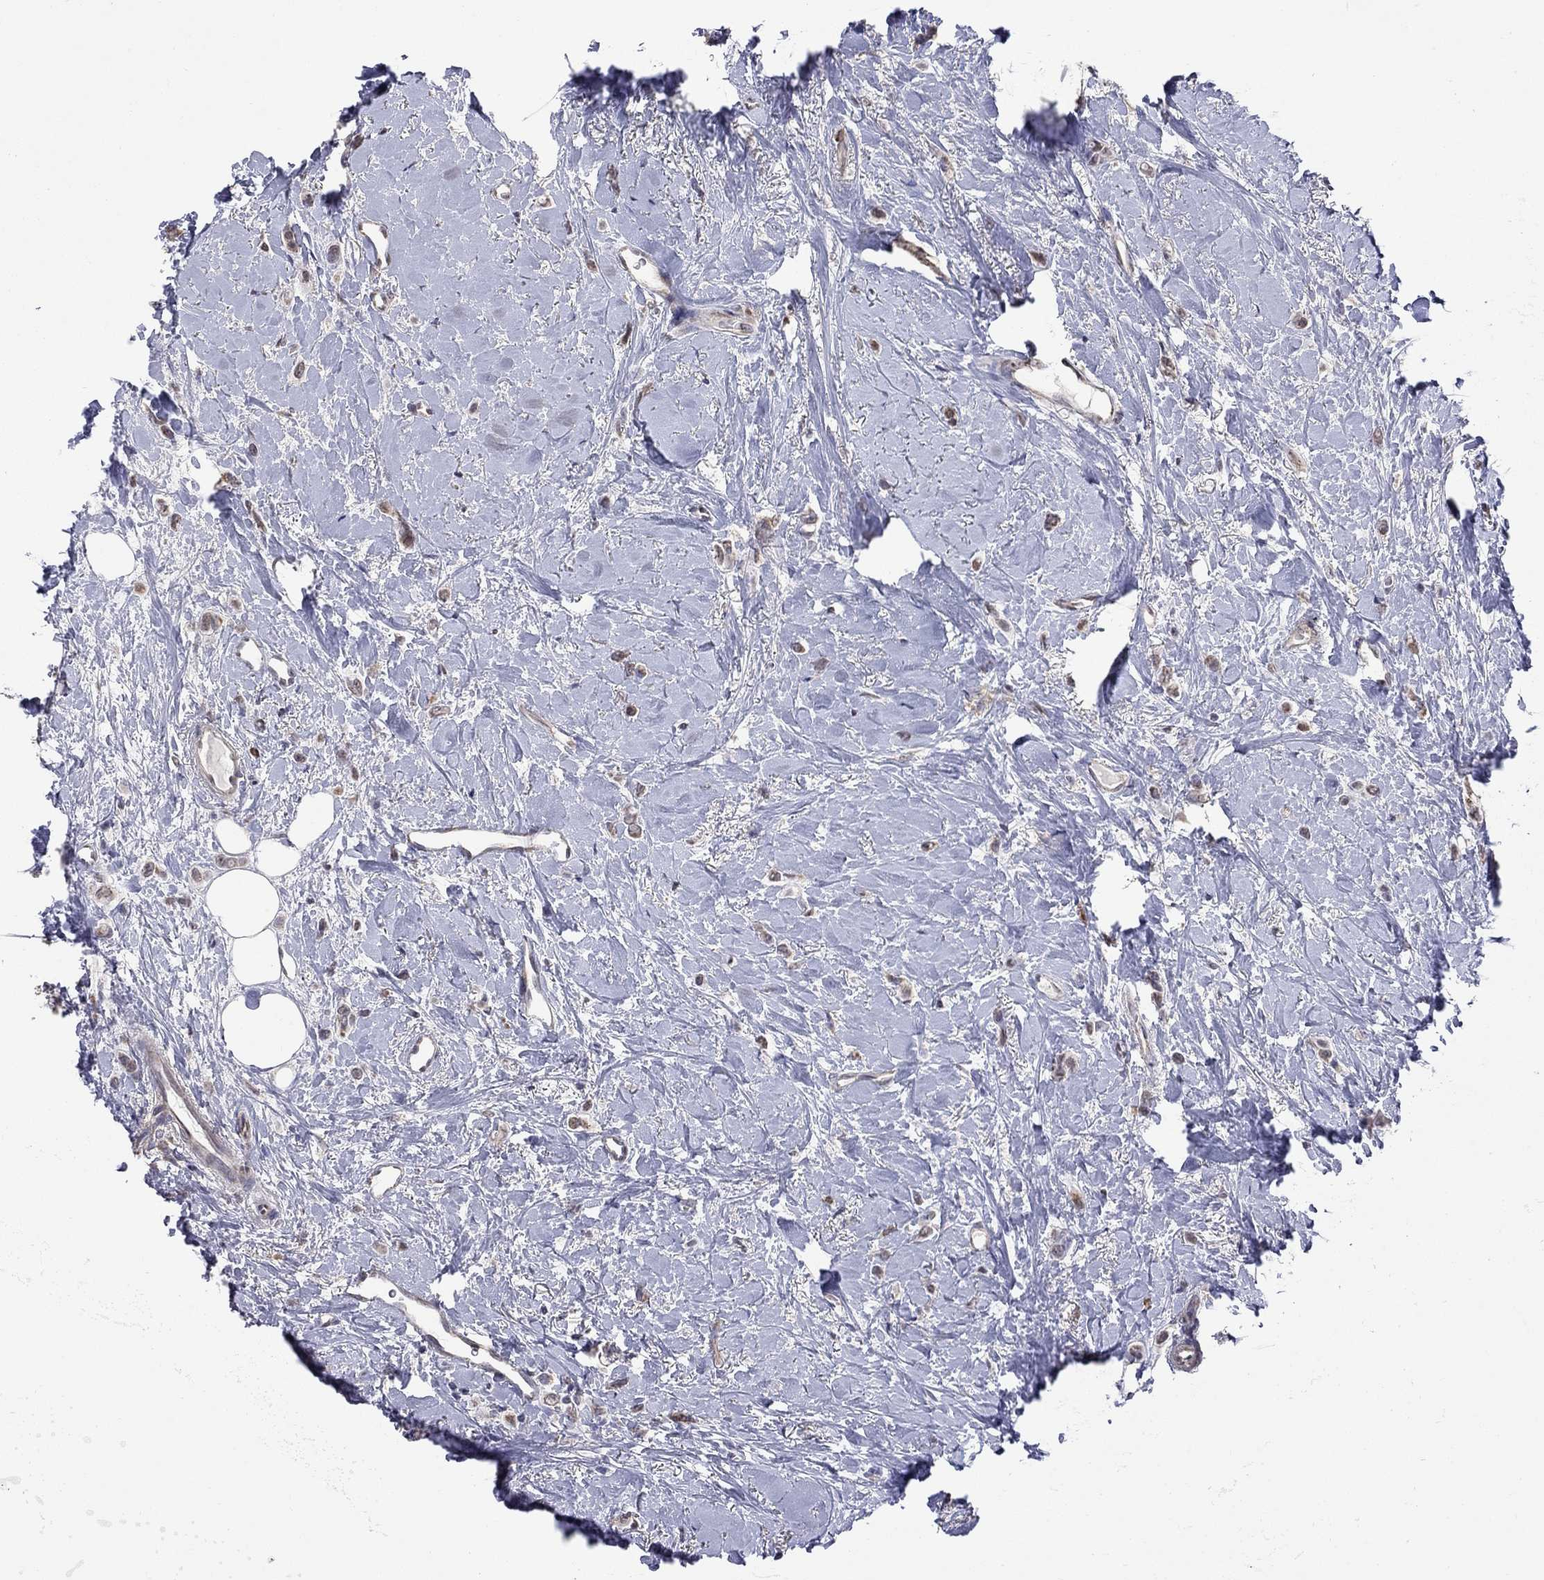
{"staining": {"intensity": "moderate", "quantity": ">75%", "location": "cytoplasmic/membranous"}, "tissue": "breast cancer", "cell_type": "Tumor cells", "image_type": "cancer", "snomed": [{"axis": "morphology", "description": "Lobular carcinoma"}, {"axis": "topography", "description": "Breast"}], "caption": "Lobular carcinoma (breast) tissue reveals moderate cytoplasmic/membranous expression in about >75% of tumor cells Nuclei are stained in blue.", "gene": "NDUFB1", "patient": {"sex": "female", "age": 66}}